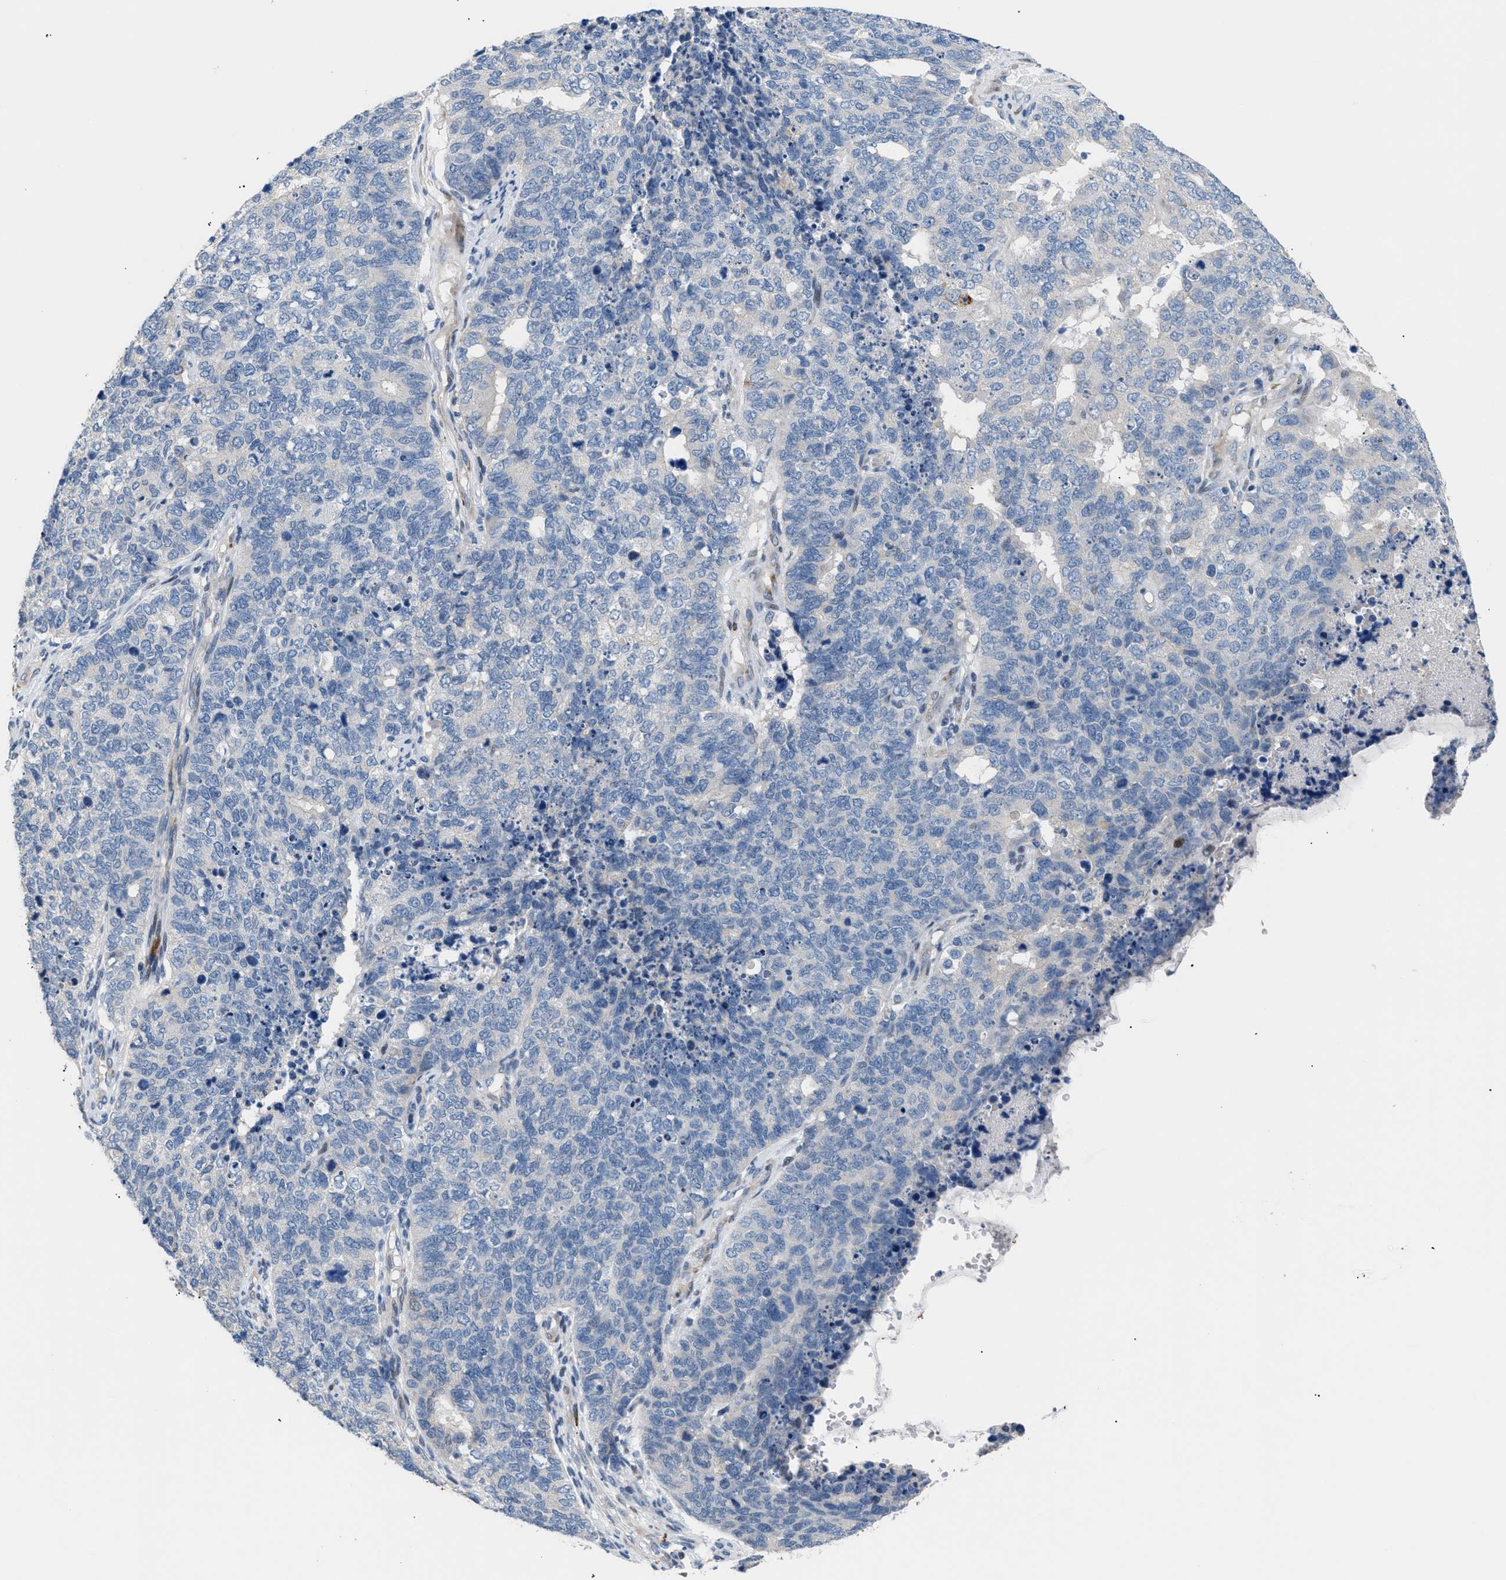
{"staining": {"intensity": "negative", "quantity": "none", "location": "none"}, "tissue": "cervical cancer", "cell_type": "Tumor cells", "image_type": "cancer", "snomed": [{"axis": "morphology", "description": "Squamous cell carcinoma, NOS"}, {"axis": "topography", "description": "Cervix"}], "caption": "This is an immunohistochemistry (IHC) photomicrograph of human cervical squamous cell carcinoma. There is no staining in tumor cells.", "gene": "ICA1", "patient": {"sex": "female", "age": 63}}